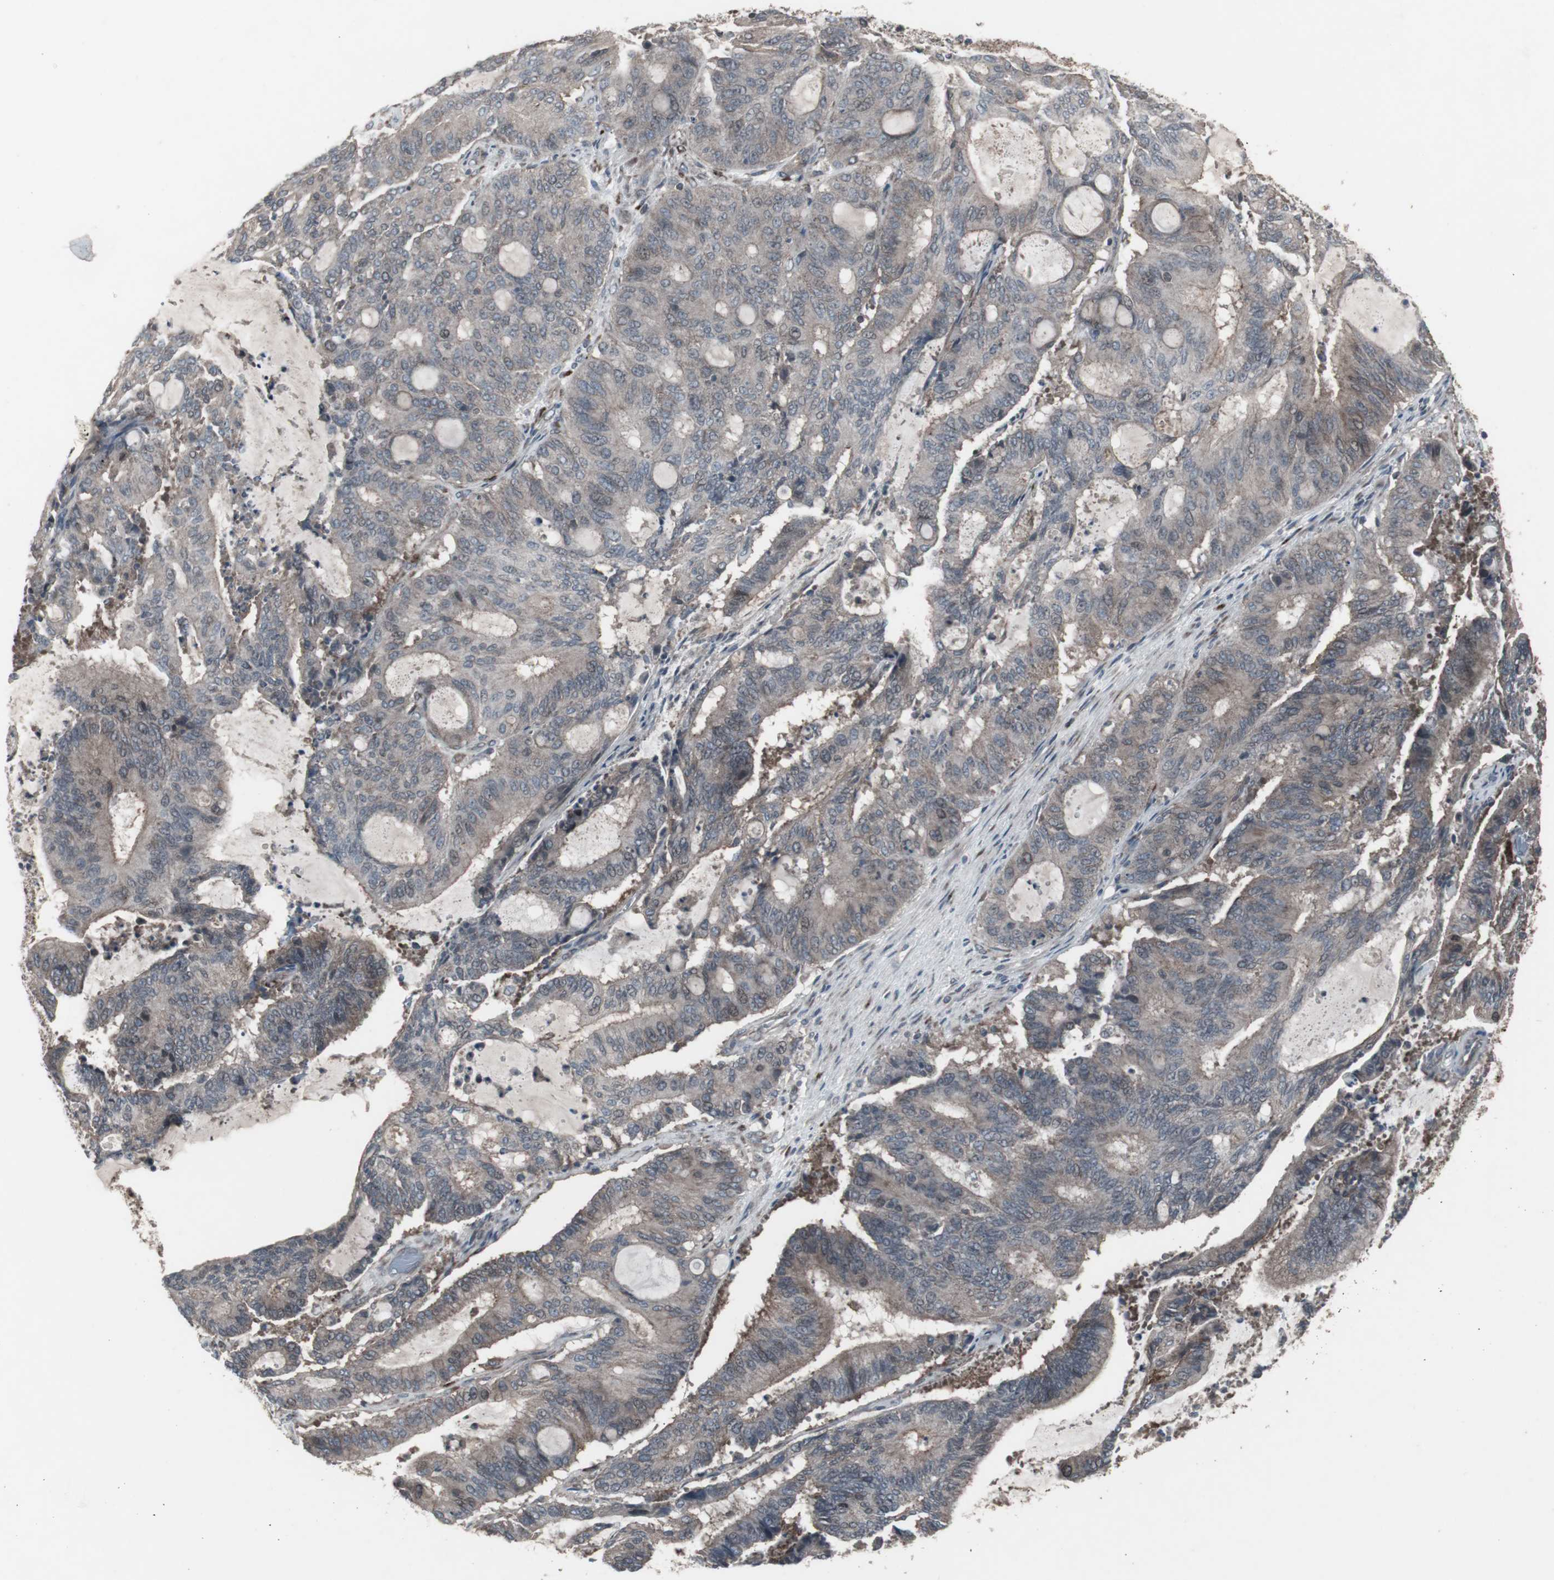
{"staining": {"intensity": "weak", "quantity": "25%-75%", "location": "cytoplasmic/membranous"}, "tissue": "liver cancer", "cell_type": "Tumor cells", "image_type": "cancer", "snomed": [{"axis": "morphology", "description": "Cholangiocarcinoma"}, {"axis": "topography", "description": "Liver"}], "caption": "Approximately 25%-75% of tumor cells in liver cholangiocarcinoma demonstrate weak cytoplasmic/membranous protein staining as visualized by brown immunohistochemical staining.", "gene": "SSTR2", "patient": {"sex": "female", "age": 73}}